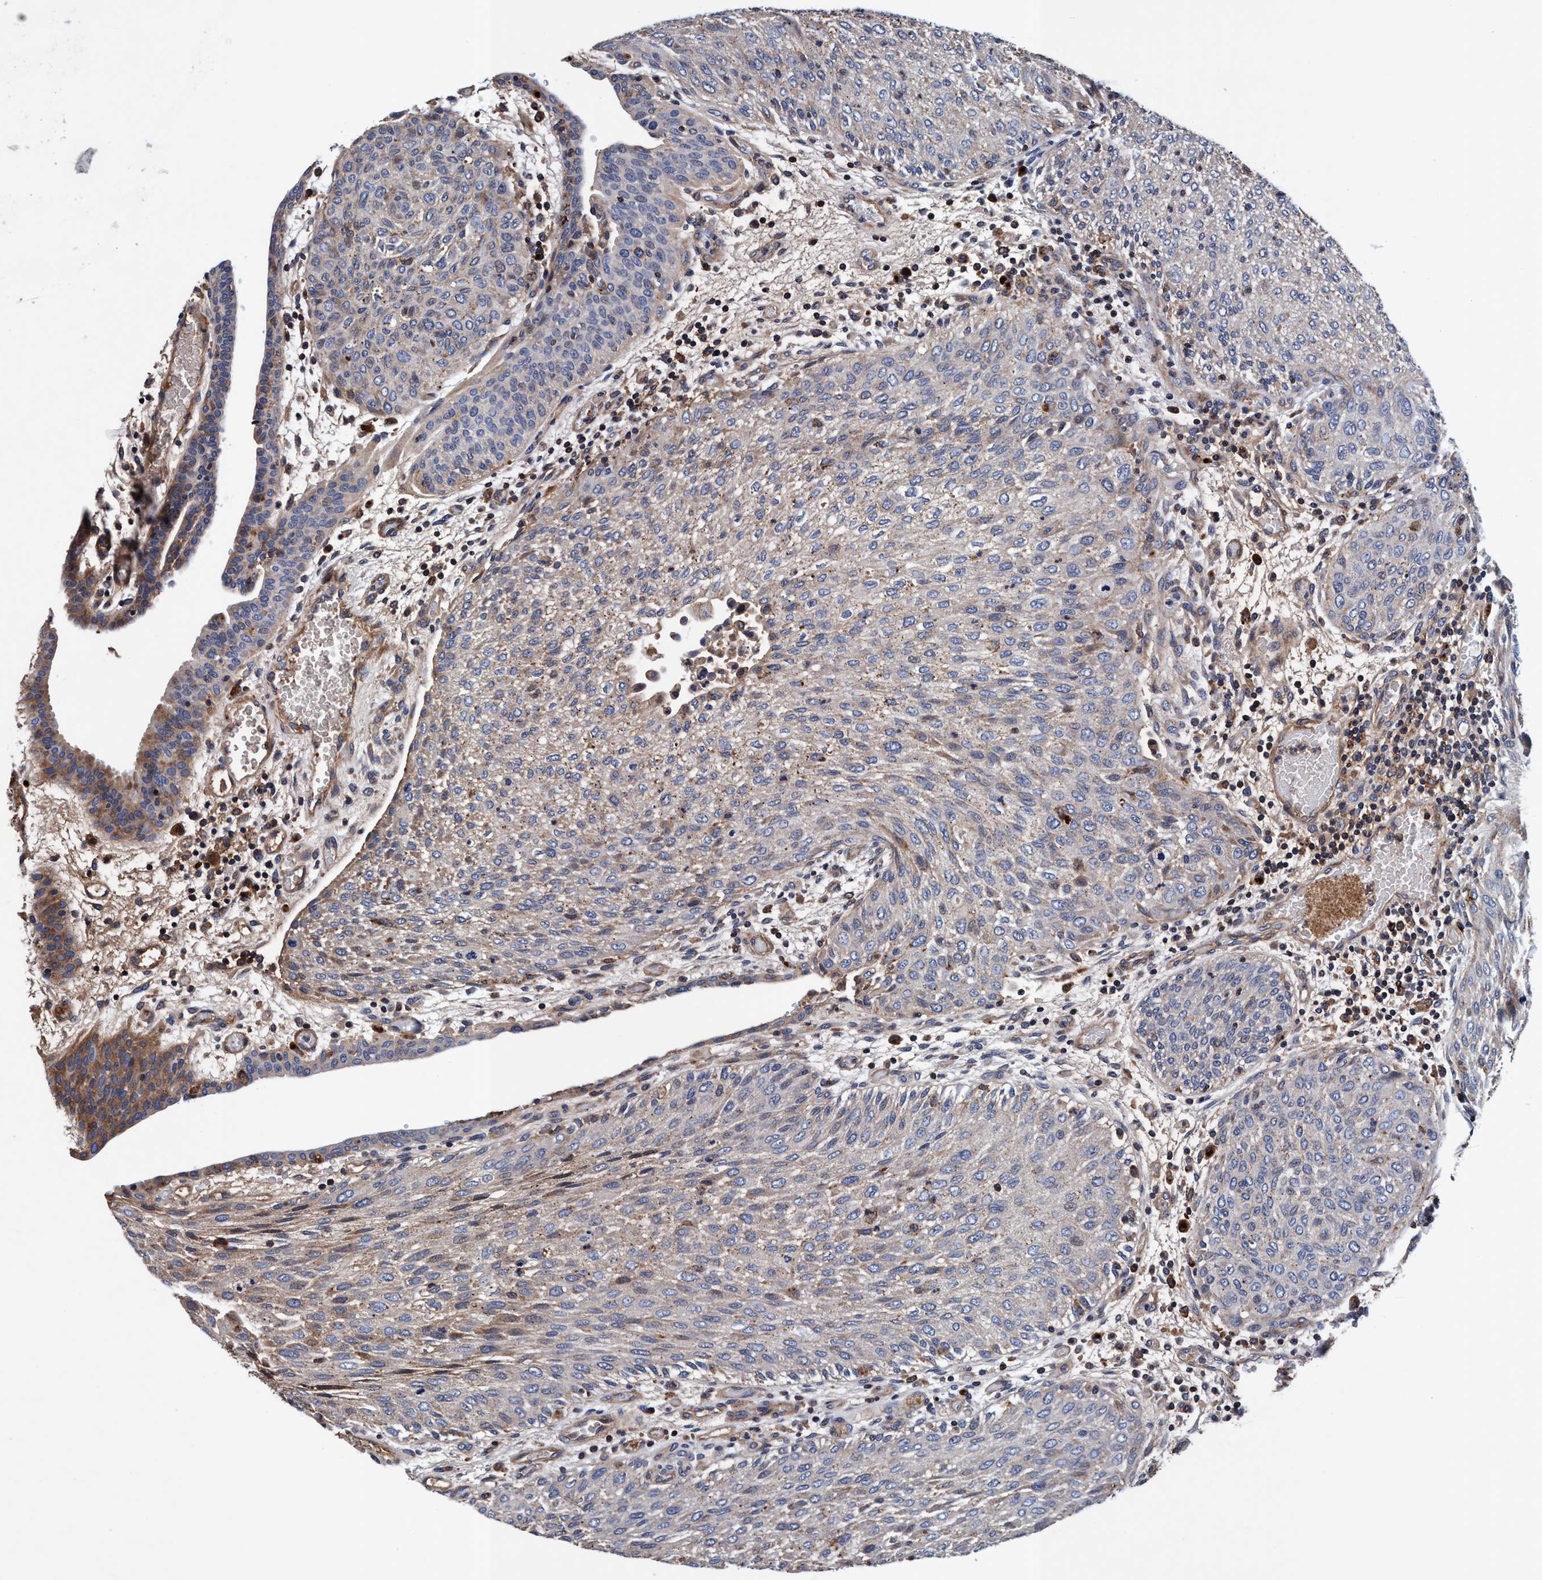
{"staining": {"intensity": "weak", "quantity": "<25%", "location": "cytoplasmic/membranous"}, "tissue": "urothelial cancer", "cell_type": "Tumor cells", "image_type": "cancer", "snomed": [{"axis": "morphology", "description": "Urothelial carcinoma, Low grade"}, {"axis": "morphology", "description": "Urothelial carcinoma, High grade"}, {"axis": "topography", "description": "Urinary bladder"}], "caption": "The immunohistochemistry image has no significant positivity in tumor cells of urothelial cancer tissue.", "gene": "RNF208", "patient": {"sex": "male", "age": 35}}